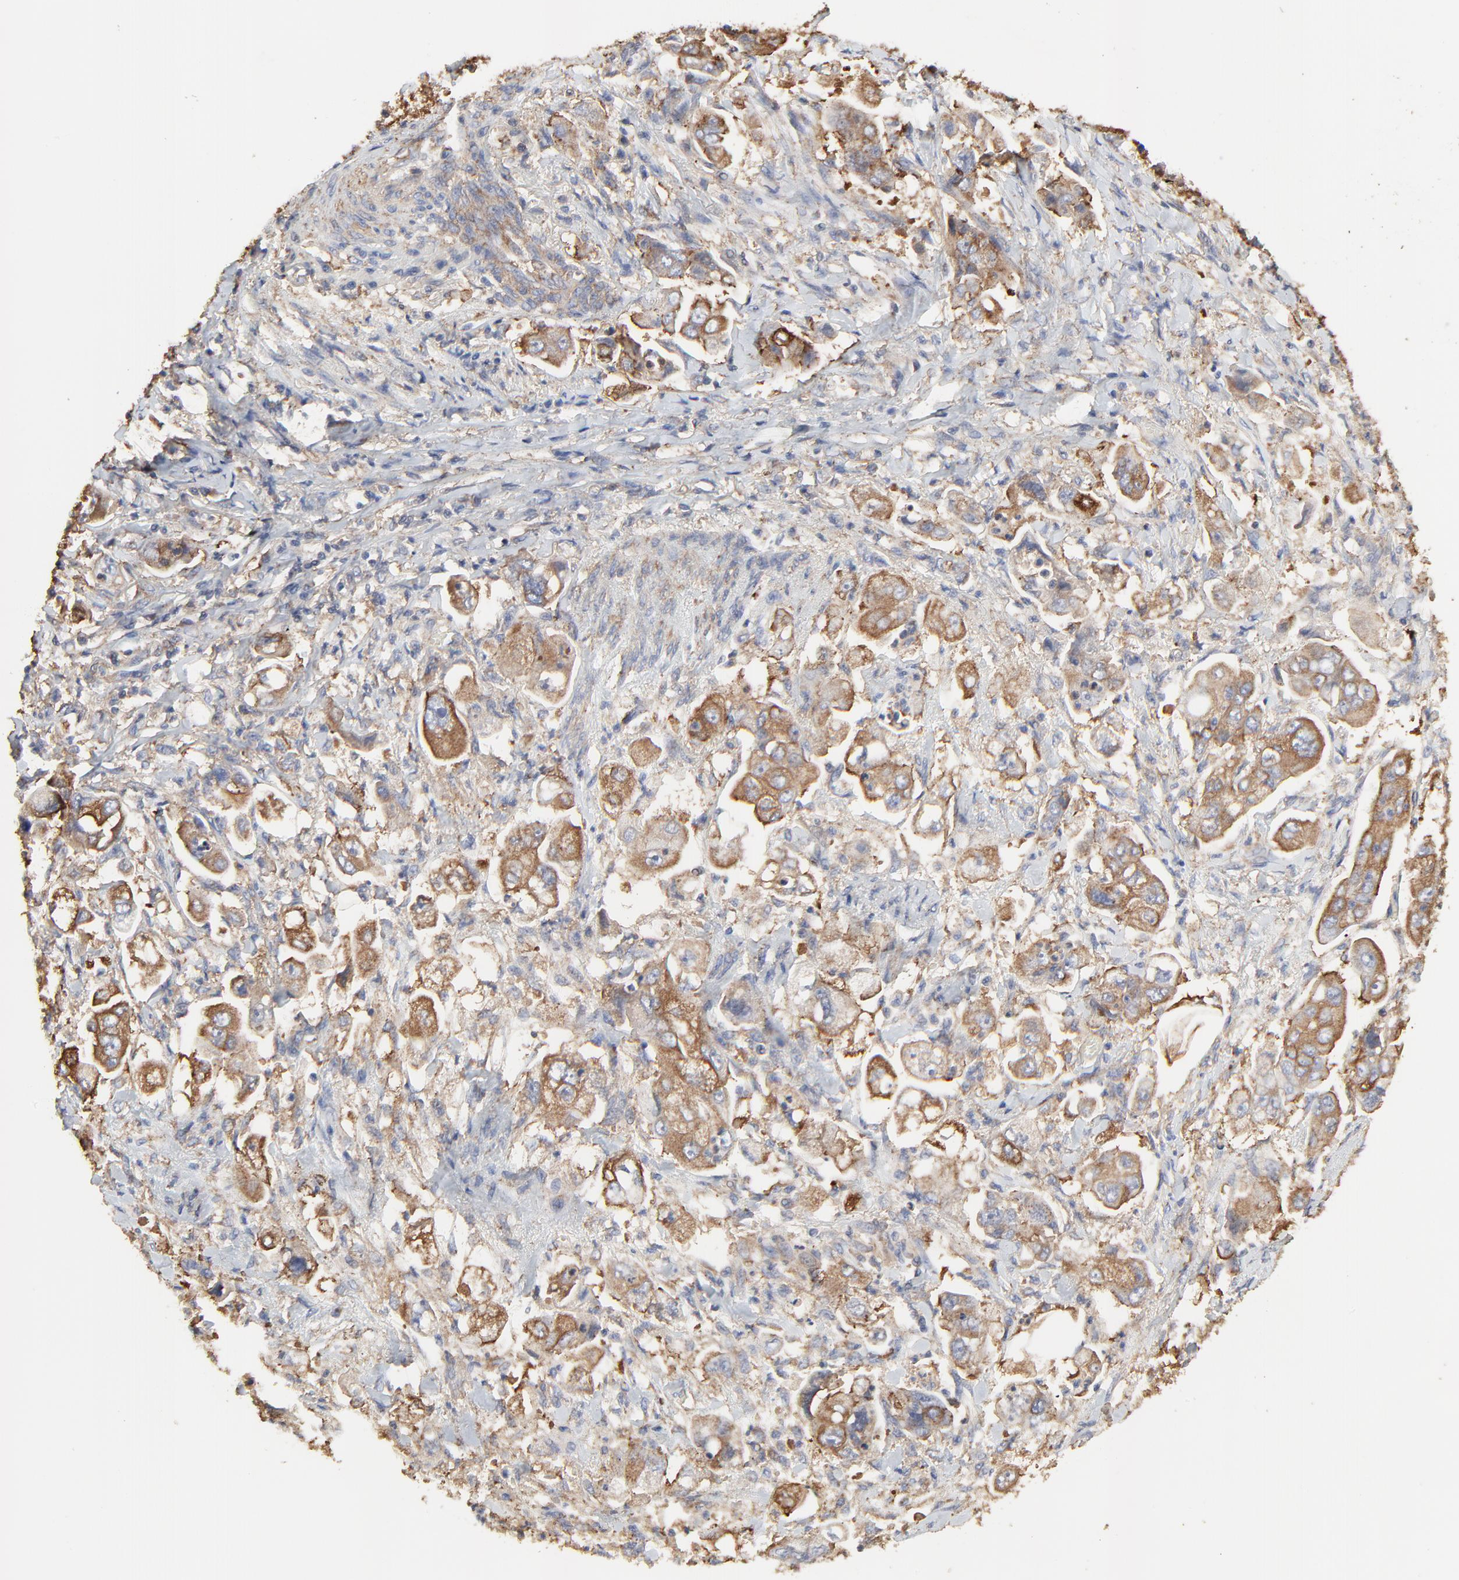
{"staining": {"intensity": "moderate", "quantity": ">75%", "location": "cytoplasmic/membranous"}, "tissue": "stomach cancer", "cell_type": "Tumor cells", "image_type": "cancer", "snomed": [{"axis": "morphology", "description": "Adenocarcinoma, NOS"}, {"axis": "topography", "description": "Stomach"}], "caption": "Stomach cancer (adenocarcinoma) was stained to show a protein in brown. There is medium levels of moderate cytoplasmic/membranous expression in approximately >75% of tumor cells.", "gene": "NXF3", "patient": {"sex": "male", "age": 62}}